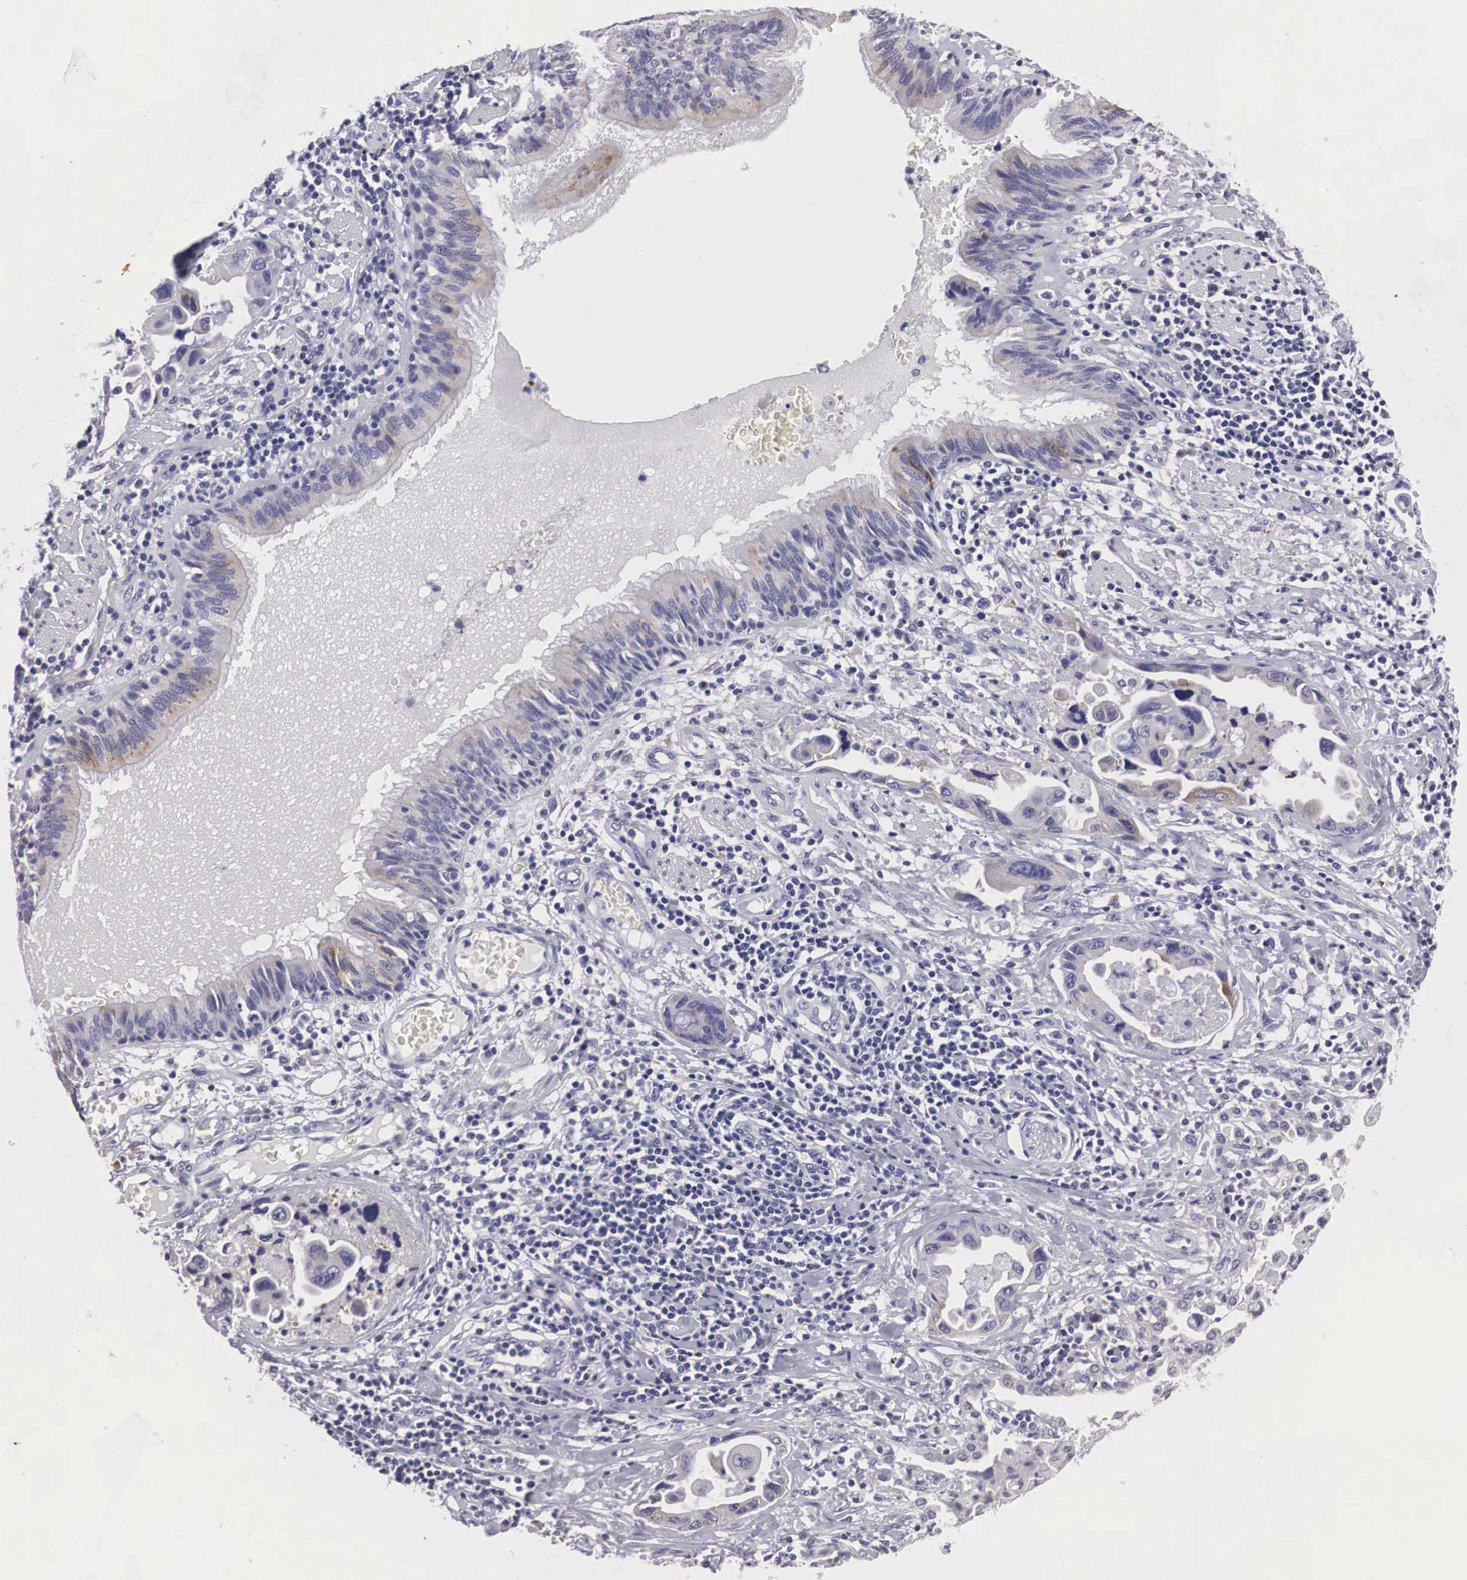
{"staining": {"intensity": "negative", "quantity": "none", "location": "none"}, "tissue": "lung cancer", "cell_type": "Tumor cells", "image_type": "cancer", "snomed": [{"axis": "morphology", "description": "Adenocarcinoma, NOS"}, {"axis": "topography", "description": "Lung"}], "caption": "Protein analysis of adenocarcinoma (lung) reveals no significant staining in tumor cells.", "gene": "ARMCX3", "patient": {"sex": "male", "age": 64}}